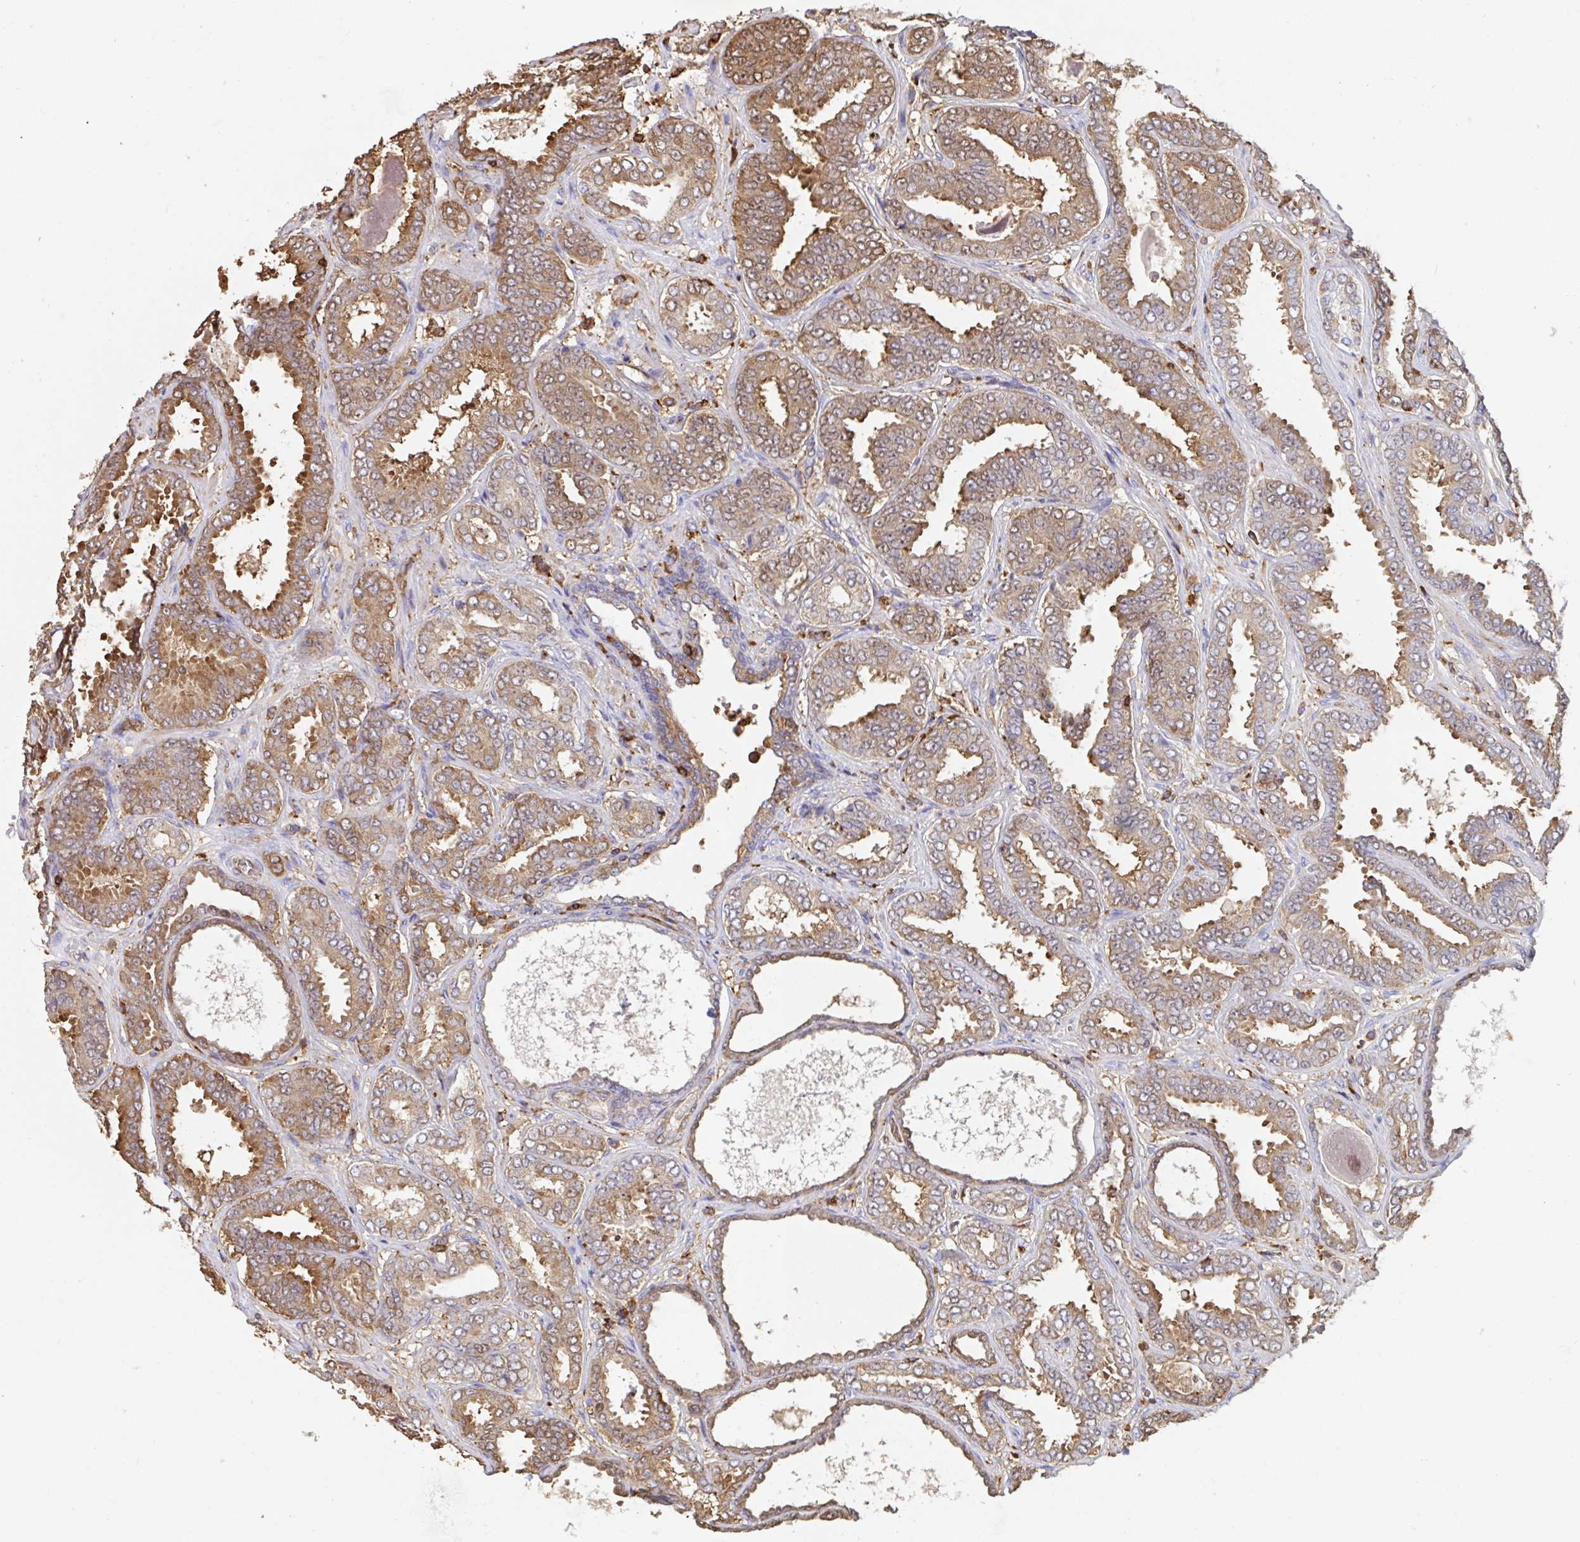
{"staining": {"intensity": "moderate", "quantity": "25%-75%", "location": "cytoplasmic/membranous"}, "tissue": "prostate cancer", "cell_type": "Tumor cells", "image_type": "cancer", "snomed": [{"axis": "morphology", "description": "Adenocarcinoma, High grade"}, {"axis": "topography", "description": "Prostate"}], "caption": "Tumor cells exhibit moderate cytoplasmic/membranous positivity in about 25%-75% of cells in high-grade adenocarcinoma (prostate).", "gene": "CFL1", "patient": {"sex": "male", "age": 72}}